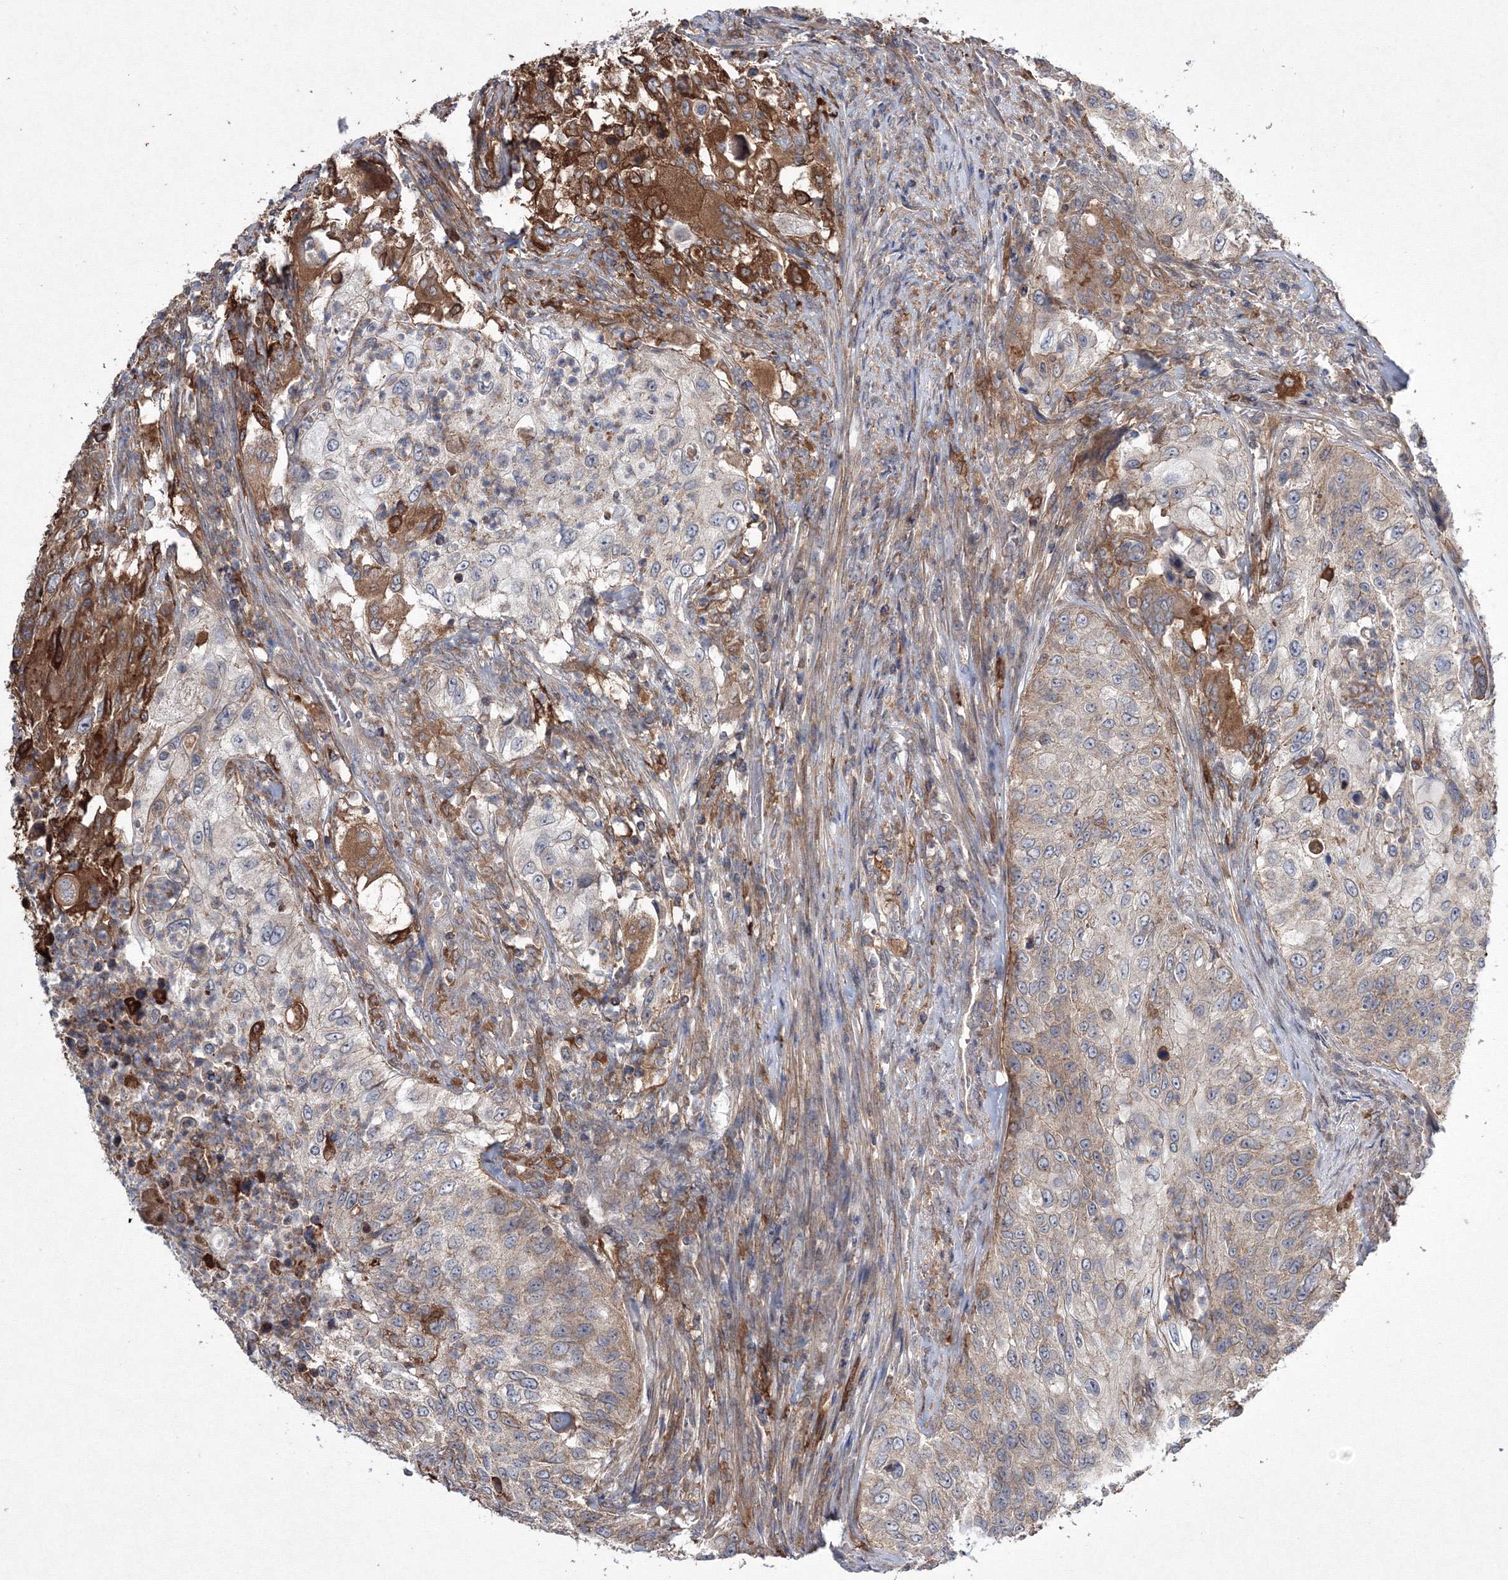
{"staining": {"intensity": "moderate", "quantity": "25%-75%", "location": "cytoplasmic/membranous"}, "tissue": "urothelial cancer", "cell_type": "Tumor cells", "image_type": "cancer", "snomed": [{"axis": "morphology", "description": "Urothelial carcinoma, High grade"}, {"axis": "topography", "description": "Urinary bladder"}], "caption": "The immunohistochemical stain labels moderate cytoplasmic/membranous expression in tumor cells of high-grade urothelial carcinoma tissue. The staining was performed using DAB (3,3'-diaminobenzidine) to visualize the protein expression in brown, while the nuclei were stained in blue with hematoxylin (Magnification: 20x).", "gene": "RANBP3L", "patient": {"sex": "female", "age": 60}}